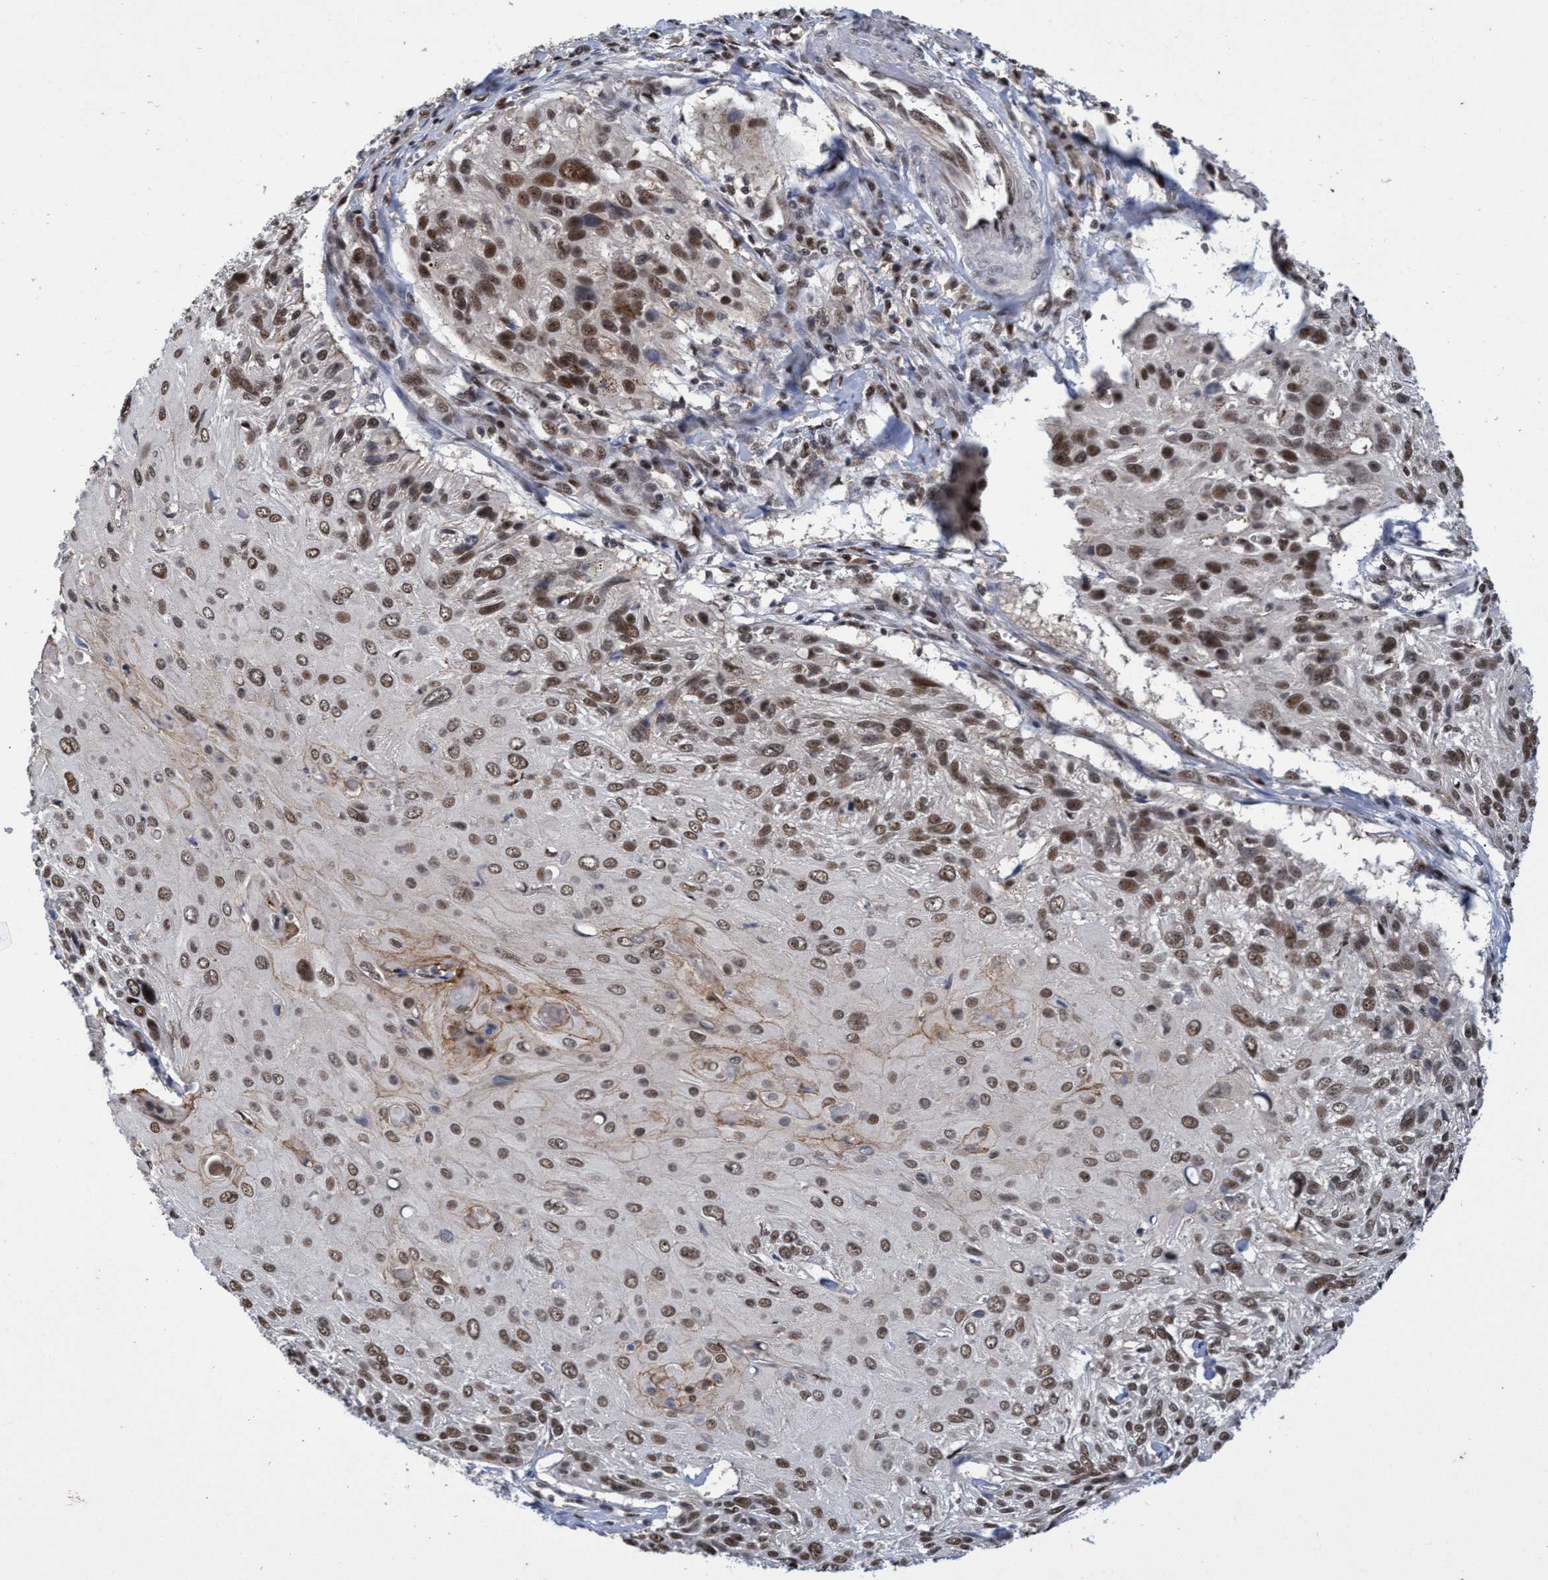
{"staining": {"intensity": "moderate", "quantity": ">75%", "location": "nuclear"}, "tissue": "cervical cancer", "cell_type": "Tumor cells", "image_type": "cancer", "snomed": [{"axis": "morphology", "description": "Squamous cell carcinoma, NOS"}, {"axis": "topography", "description": "Cervix"}], "caption": "Moderate nuclear expression for a protein is identified in approximately >75% of tumor cells of cervical cancer using immunohistochemistry (IHC).", "gene": "GTF2F1", "patient": {"sex": "female", "age": 51}}